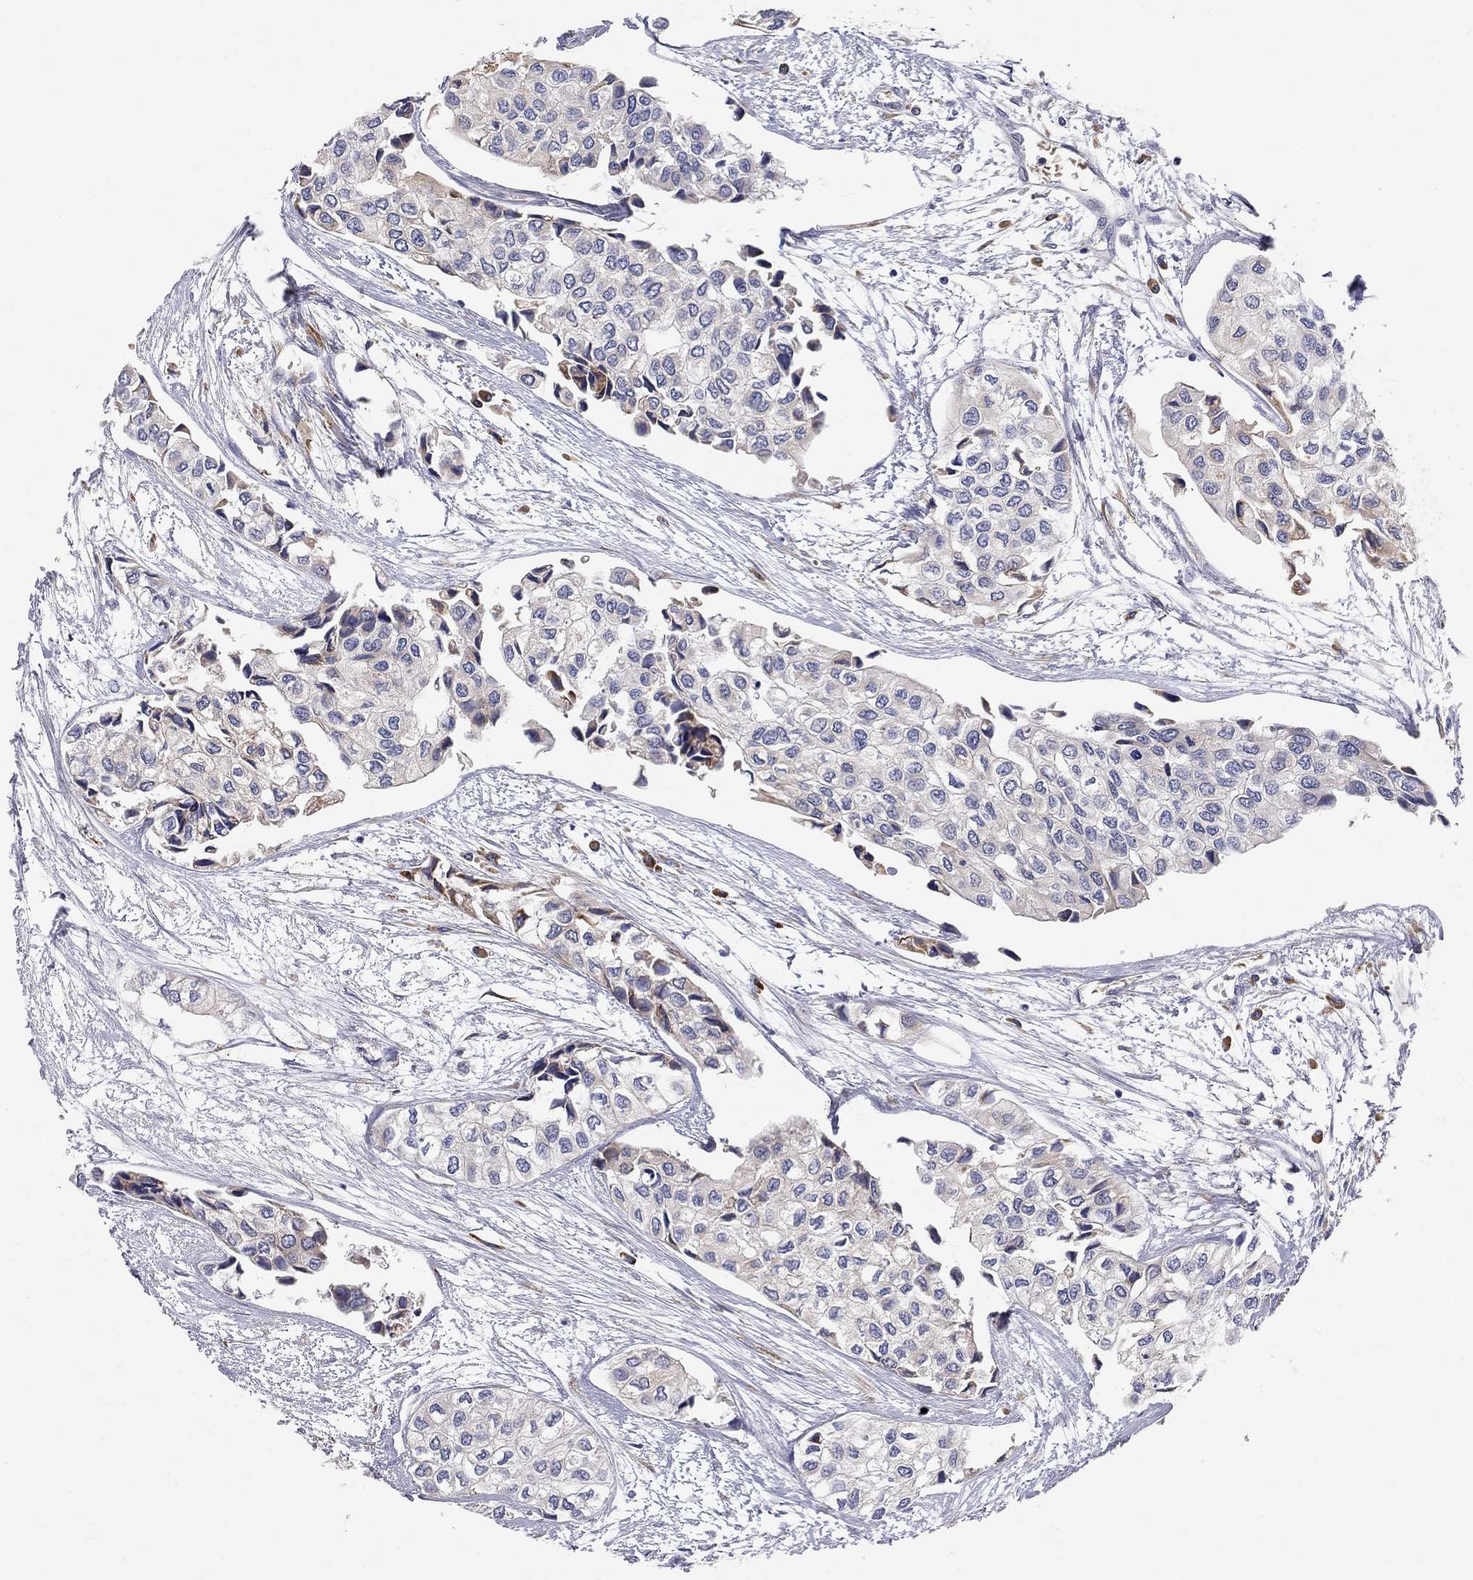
{"staining": {"intensity": "negative", "quantity": "none", "location": "none"}, "tissue": "urothelial cancer", "cell_type": "Tumor cells", "image_type": "cancer", "snomed": [{"axis": "morphology", "description": "Urothelial carcinoma, High grade"}, {"axis": "topography", "description": "Urinary bladder"}], "caption": "A micrograph of human high-grade urothelial carcinoma is negative for staining in tumor cells. (Stains: DAB (3,3'-diaminobenzidine) immunohistochemistry (IHC) with hematoxylin counter stain, Microscopy: brightfield microscopy at high magnification).", "gene": "CASTOR1", "patient": {"sex": "male", "age": 73}}